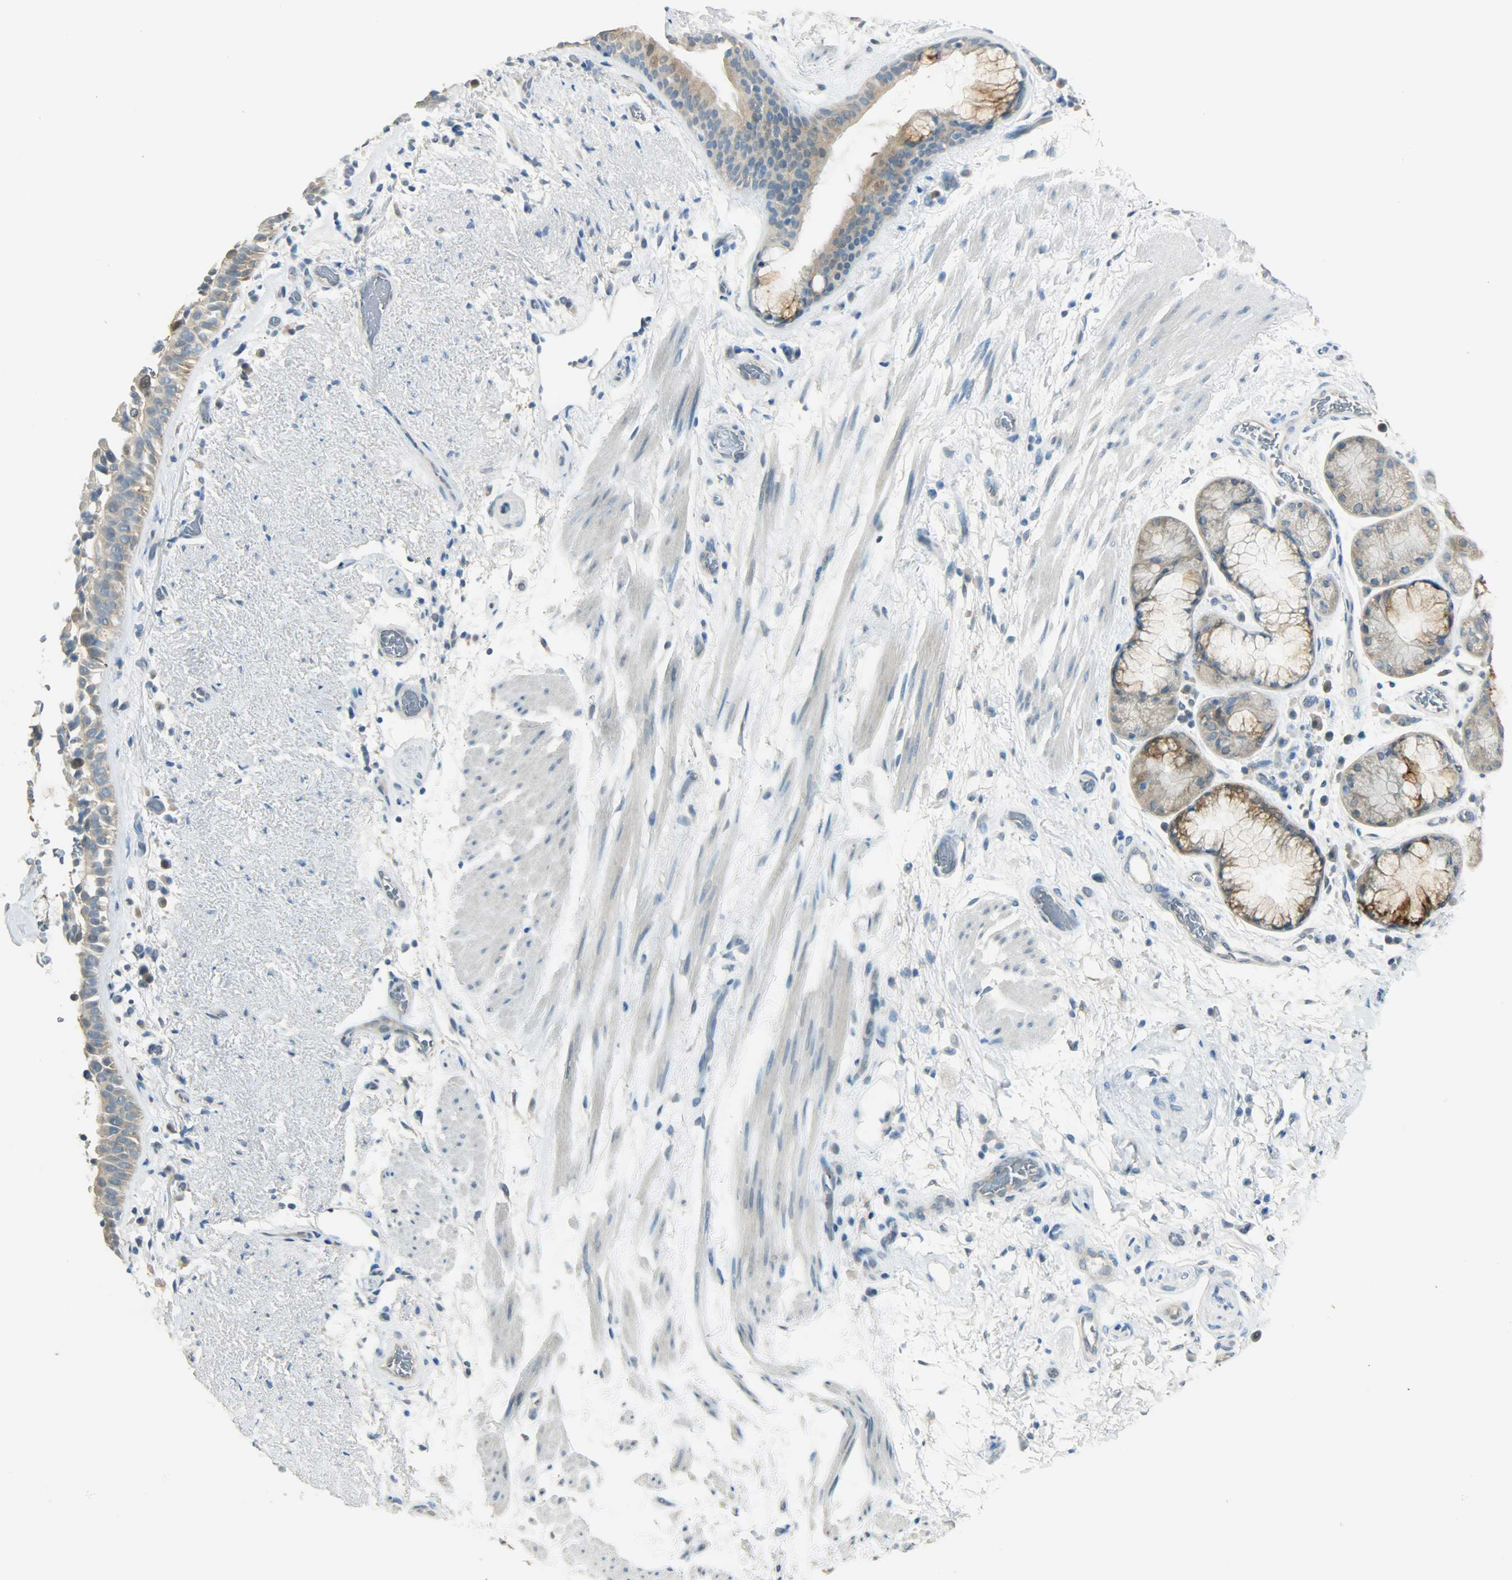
{"staining": {"intensity": "moderate", "quantity": ">75%", "location": "cytoplasmic/membranous"}, "tissue": "bronchus", "cell_type": "Respiratory epithelial cells", "image_type": "normal", "snomed": [{"axis": "morphology", "description": "Normal tissue, NOS"}, {"axis": "topography", "description": "Bronchus"}], "caption": "Bronchus stained for a protein (brown) demonstrates moderate cytoplasmic/membranous positive positivity in approximately >75% of respiratory epithelial cells.", "gene": "PRMT5", "patient": {"sex": "female", "age": 54}}